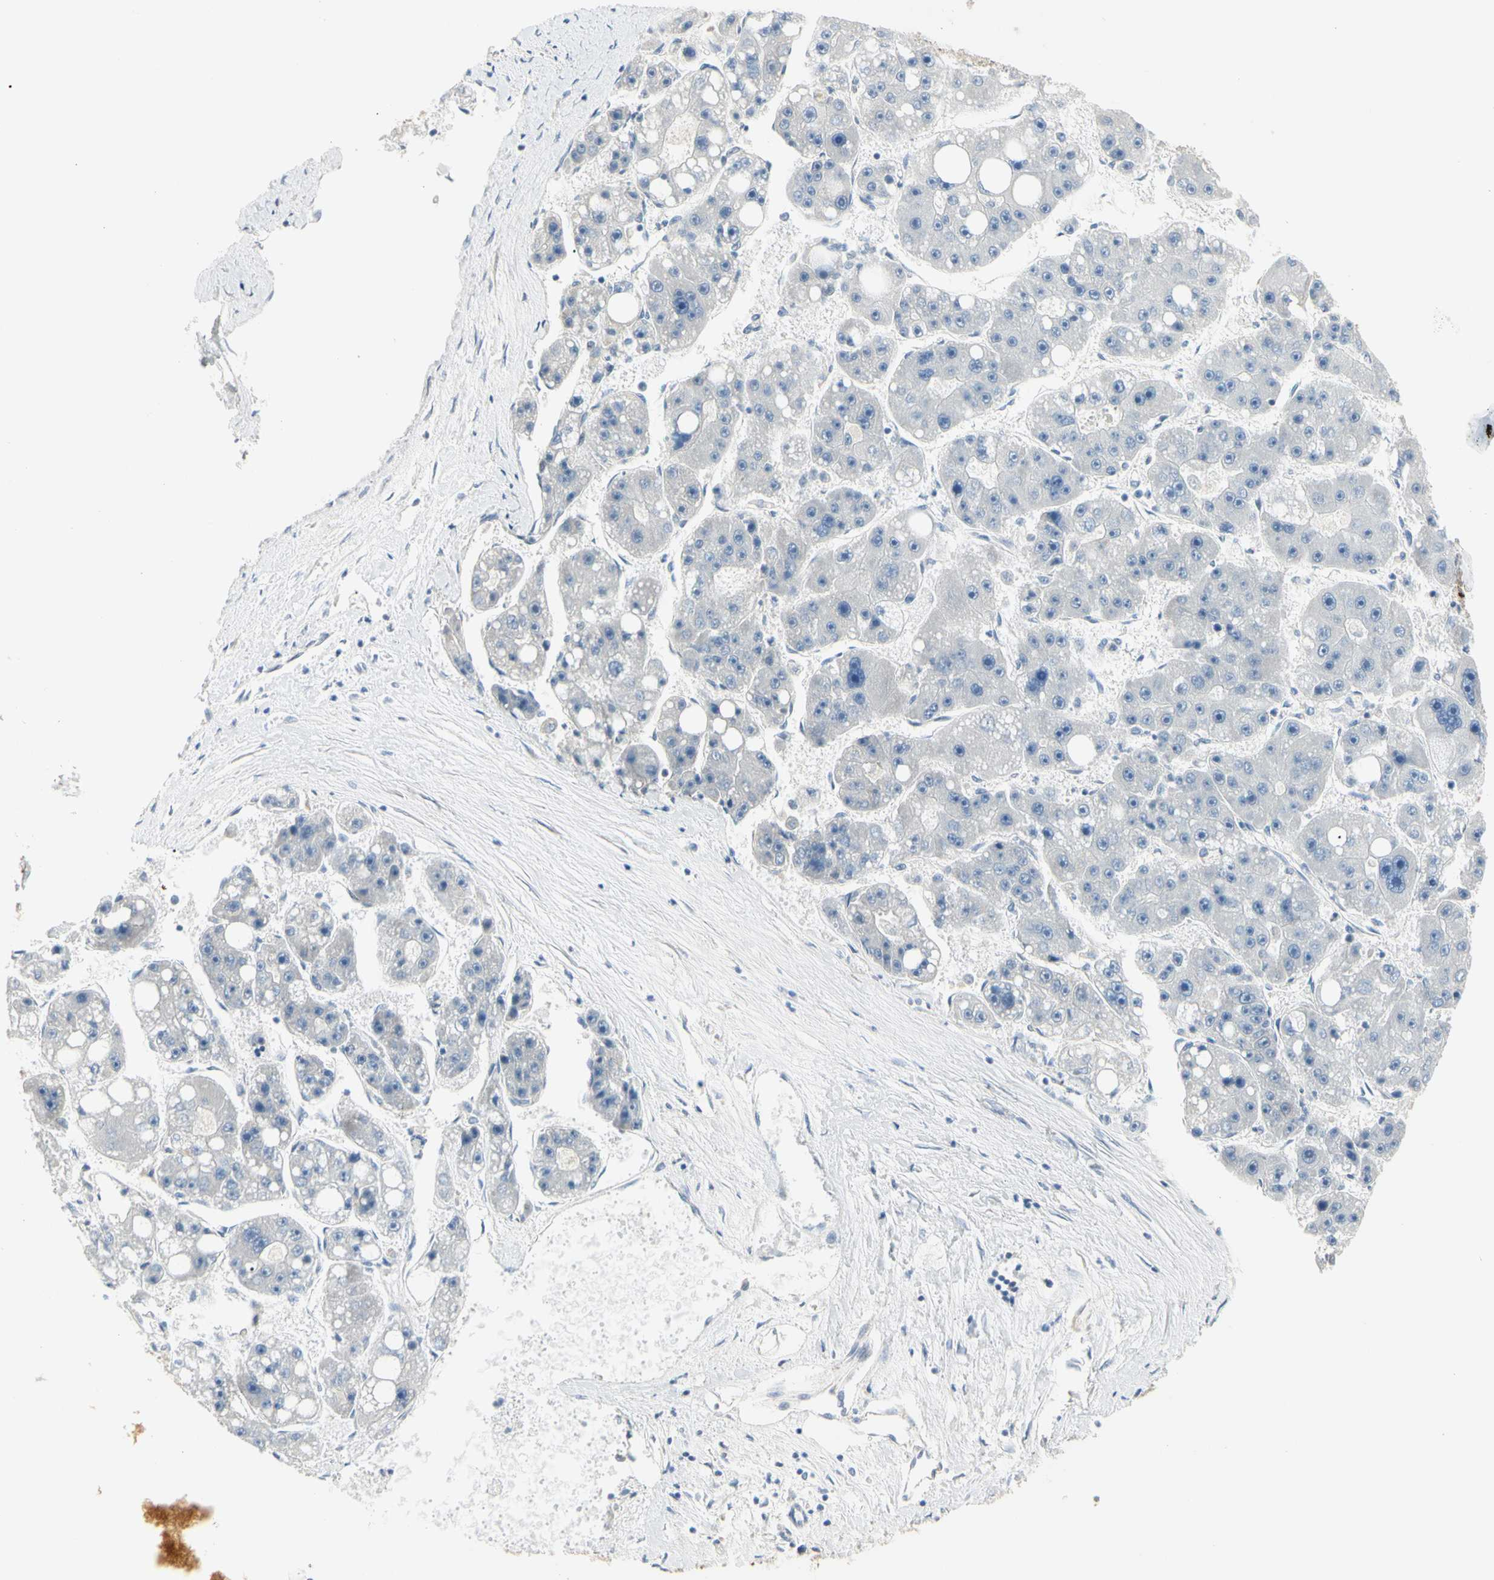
{"staining": {"intensity": "negative", "quantity": "none", "location": "none"}, "tissue": "liver cancer", "cell_type": "Tumor cells", "image_type": "cancer", "snomed": [{"axis": "morphology", "description": "Carcinoma, Hepatocellular, NOS"}, {"axis": "topography", "description": "Liver"}], "caption": "Immunohistochemical staining of liver hepatocellular carcinoma reveals no significant staining in tumor cells. (DAB IHC, high magnification).", "gene": "NFKB2", "patient": {"sex": "female", "age": 61}}